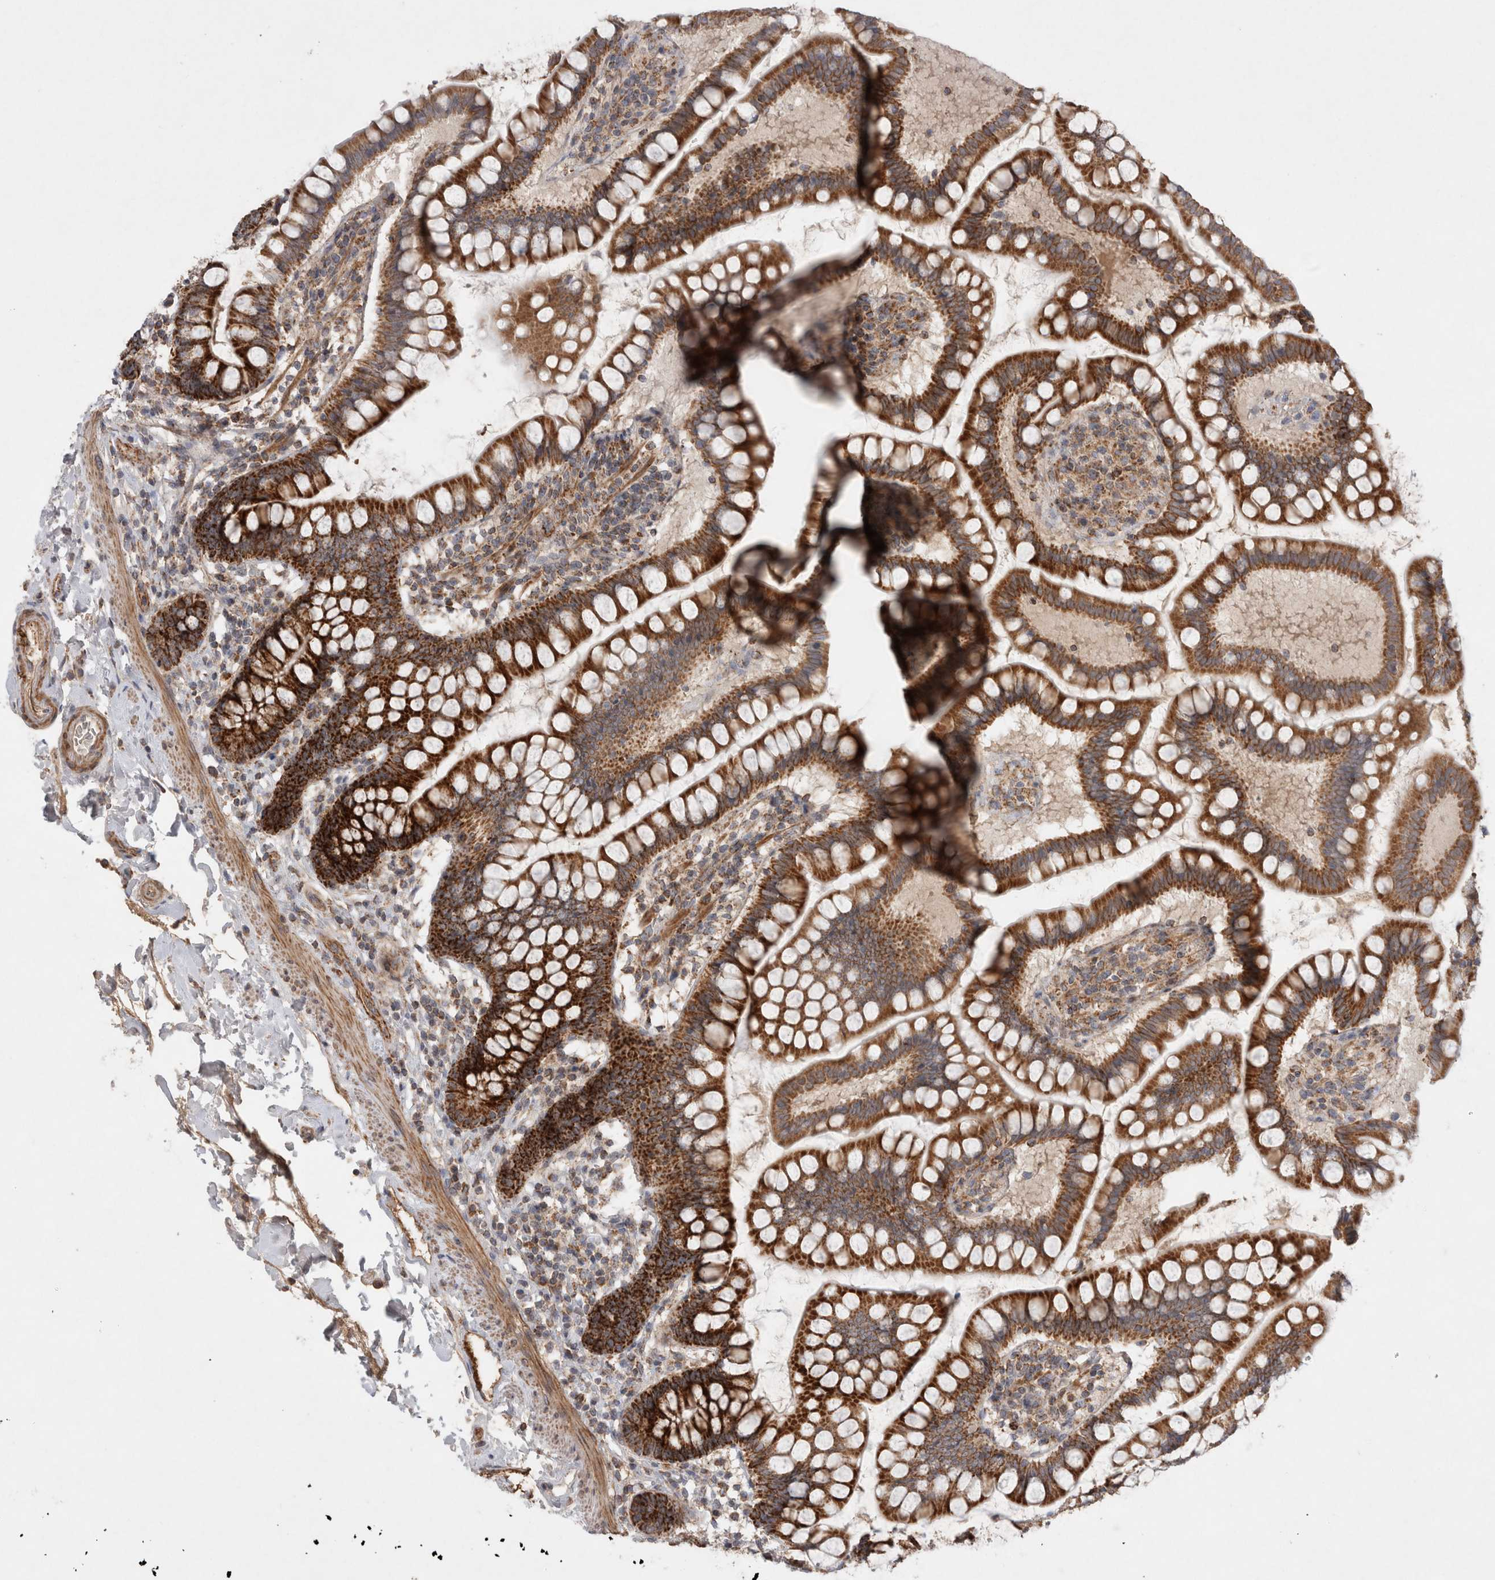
{"staining": {"intensity": "strong", "quantity": ">75%", "location": "cytoplasmic/membranous"}, "tissue": "small intestine", "cell_type": "Glandular cells", "image_type": "normal", "snomed": [{"axis": "morphology", "description": "Normal tissue, NOS"}, {"axis": "topography", "description": "Small intestine"}], "caption": "Immunohistochemical staining of normal small intestine exhibits strong cytoplasmic/membranous protein positivity in about >75% of glandular cells. Using DAB (brown) and hematoxylin (blue) stains, captured at high magnification using brightfield microscopy.", "gene": "MRPS28", "patient": {"sex": "female", "age": 84}}